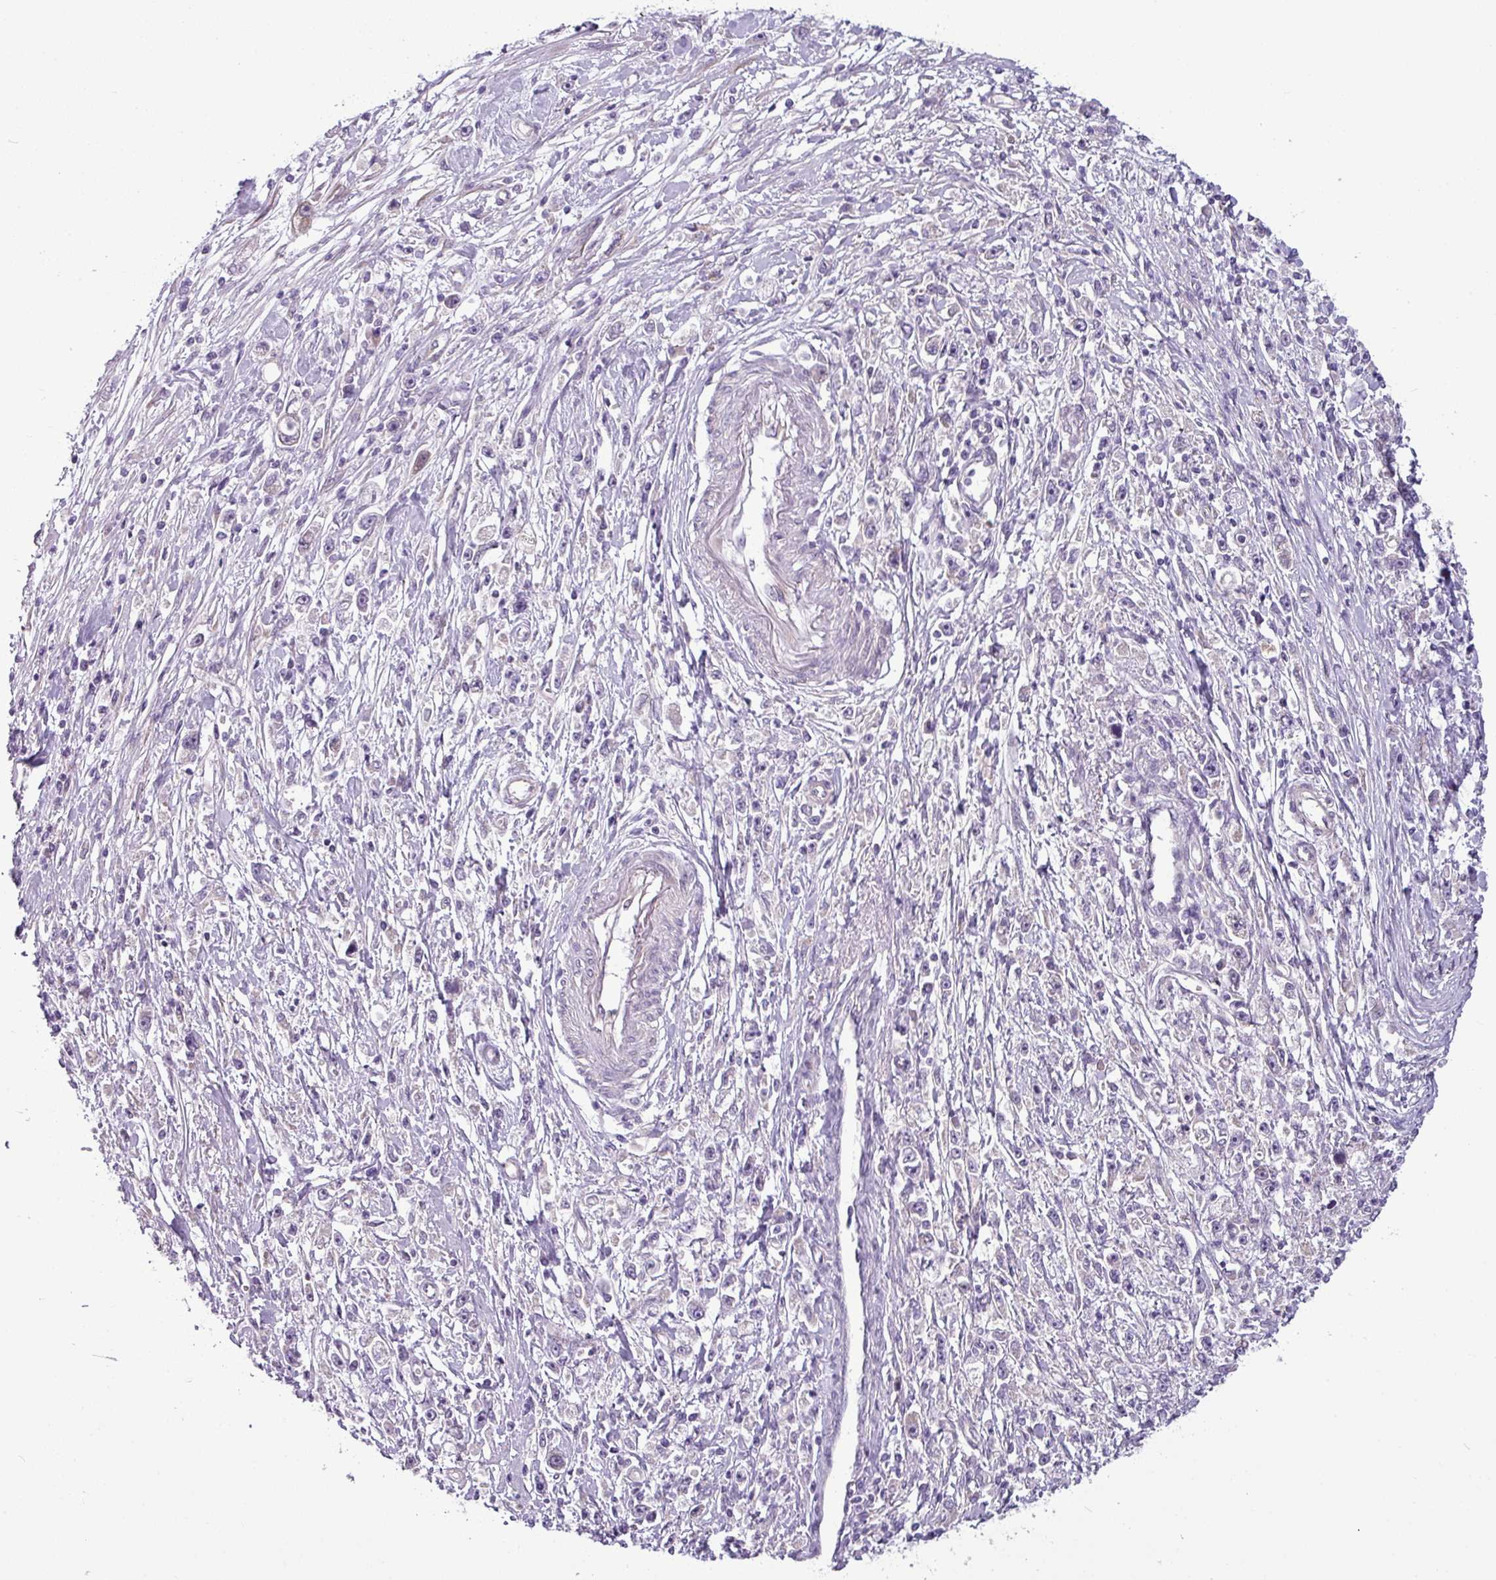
{"staining": {"intensity": "negative", "quantity": "none", "location": "none"}, "tissue": "stomach cancer", "cell_type": "Tumor cells", "image_type": "cancer", "snomed": [{"axis": "morphology", "description": "Adenocarcinoma, NOS"}, {"axis": "topography", "description": "Stomach"}], "caption": "DAB (3,3'-diaminobenzidine) immunohistochemical staining of human stomach cancer demonstrates no significant positivity in tumor cells.", "gene": "TOR1AIP2", "patient": {"sex": "female", "age": 59}}